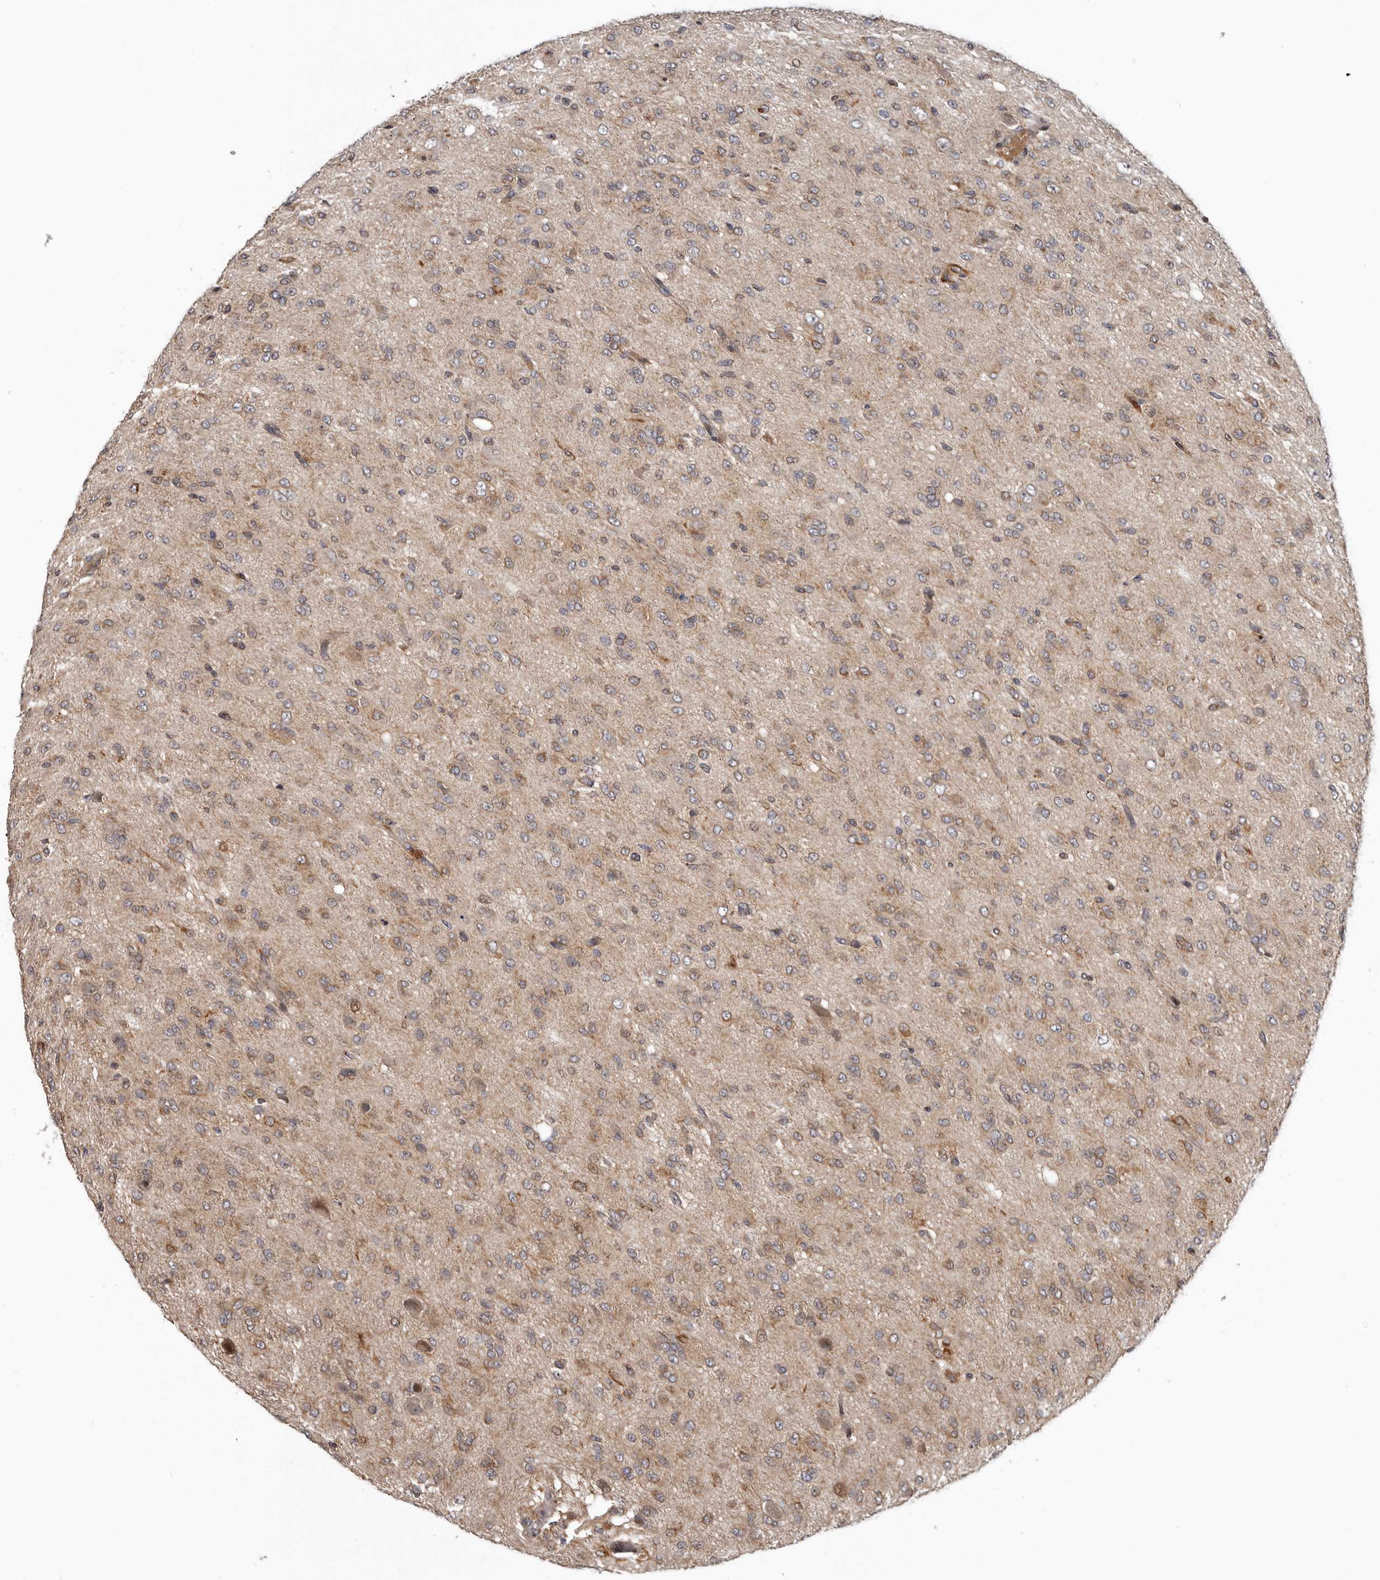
{"staining": {"intensity": "weak", "quantity": ">75%", "location": "cytoplasmic/membranous"}, "tissue": "glioma", "cell_type": "Tumor cells", "image_type": "cancer", "snomed": [{"axis": "morphology", "description": "Glioma, malignant, High grade"}, {"axis": "topography", "description": "Brain"}], "caption": "Protein expression analysis of glioma demonstrates weak cytoplasmic/membranous staining in about >75% of tumor cells.", "gene": "FGFR4", "patient": {"sex": "female", "age": 59}}